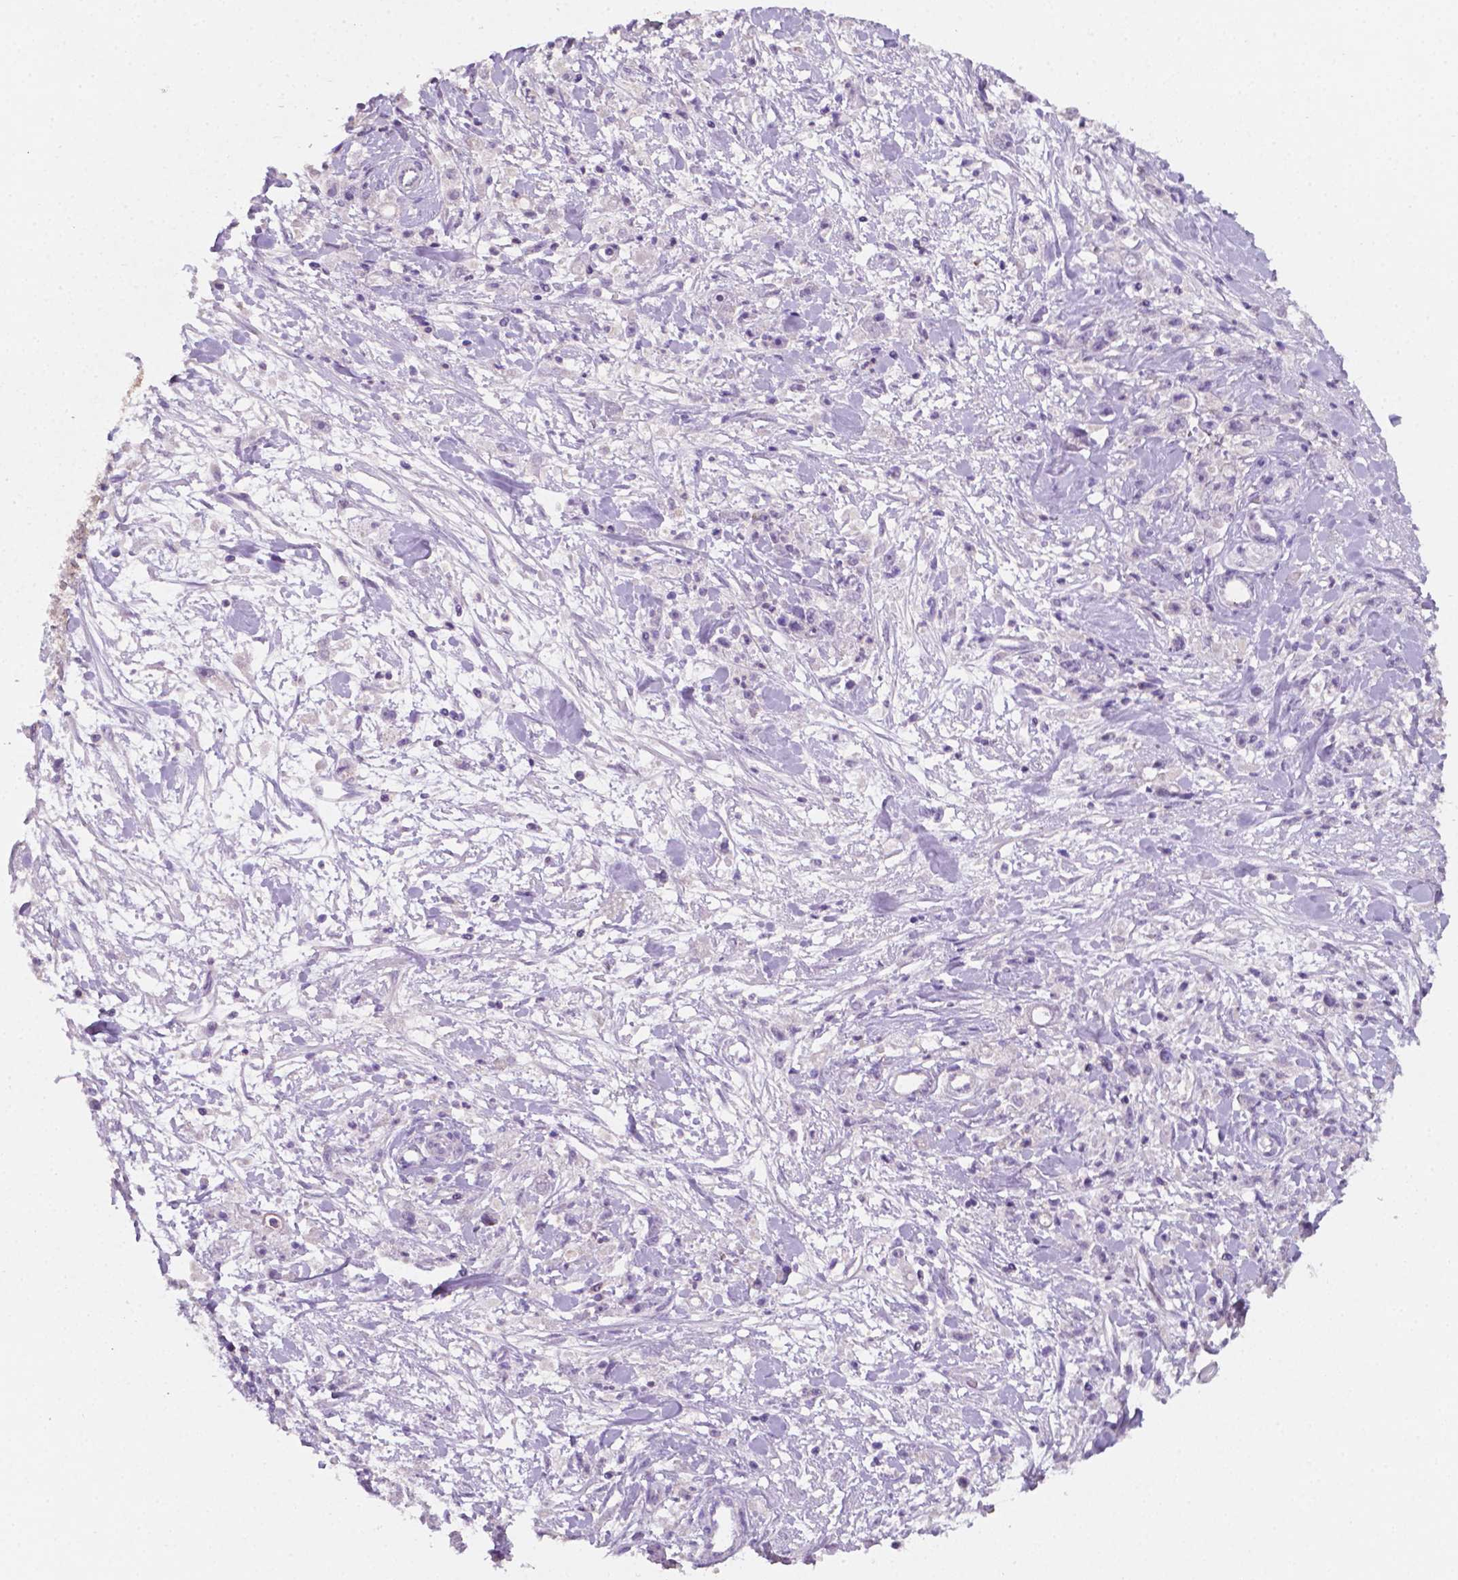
{"staining": {"intensity": "negative", "quantity": "none", "location": "none"}, "tissue": "stomach cancer", "cell_type": "Tumor cells", "image_type": "cancer", "snomed": [{"axis": "morphology", "description": "Adenocarcinoma, NOS"}, {"axis": "topography", "description": "Stomach"}], "caption": "IHC of human adenocarcinoma (stomach) reveals no expression in tumor cells. Nuclei are stained in blue.", "gene": "EGFR", "patient": {"sex": "female", "age": 59}}